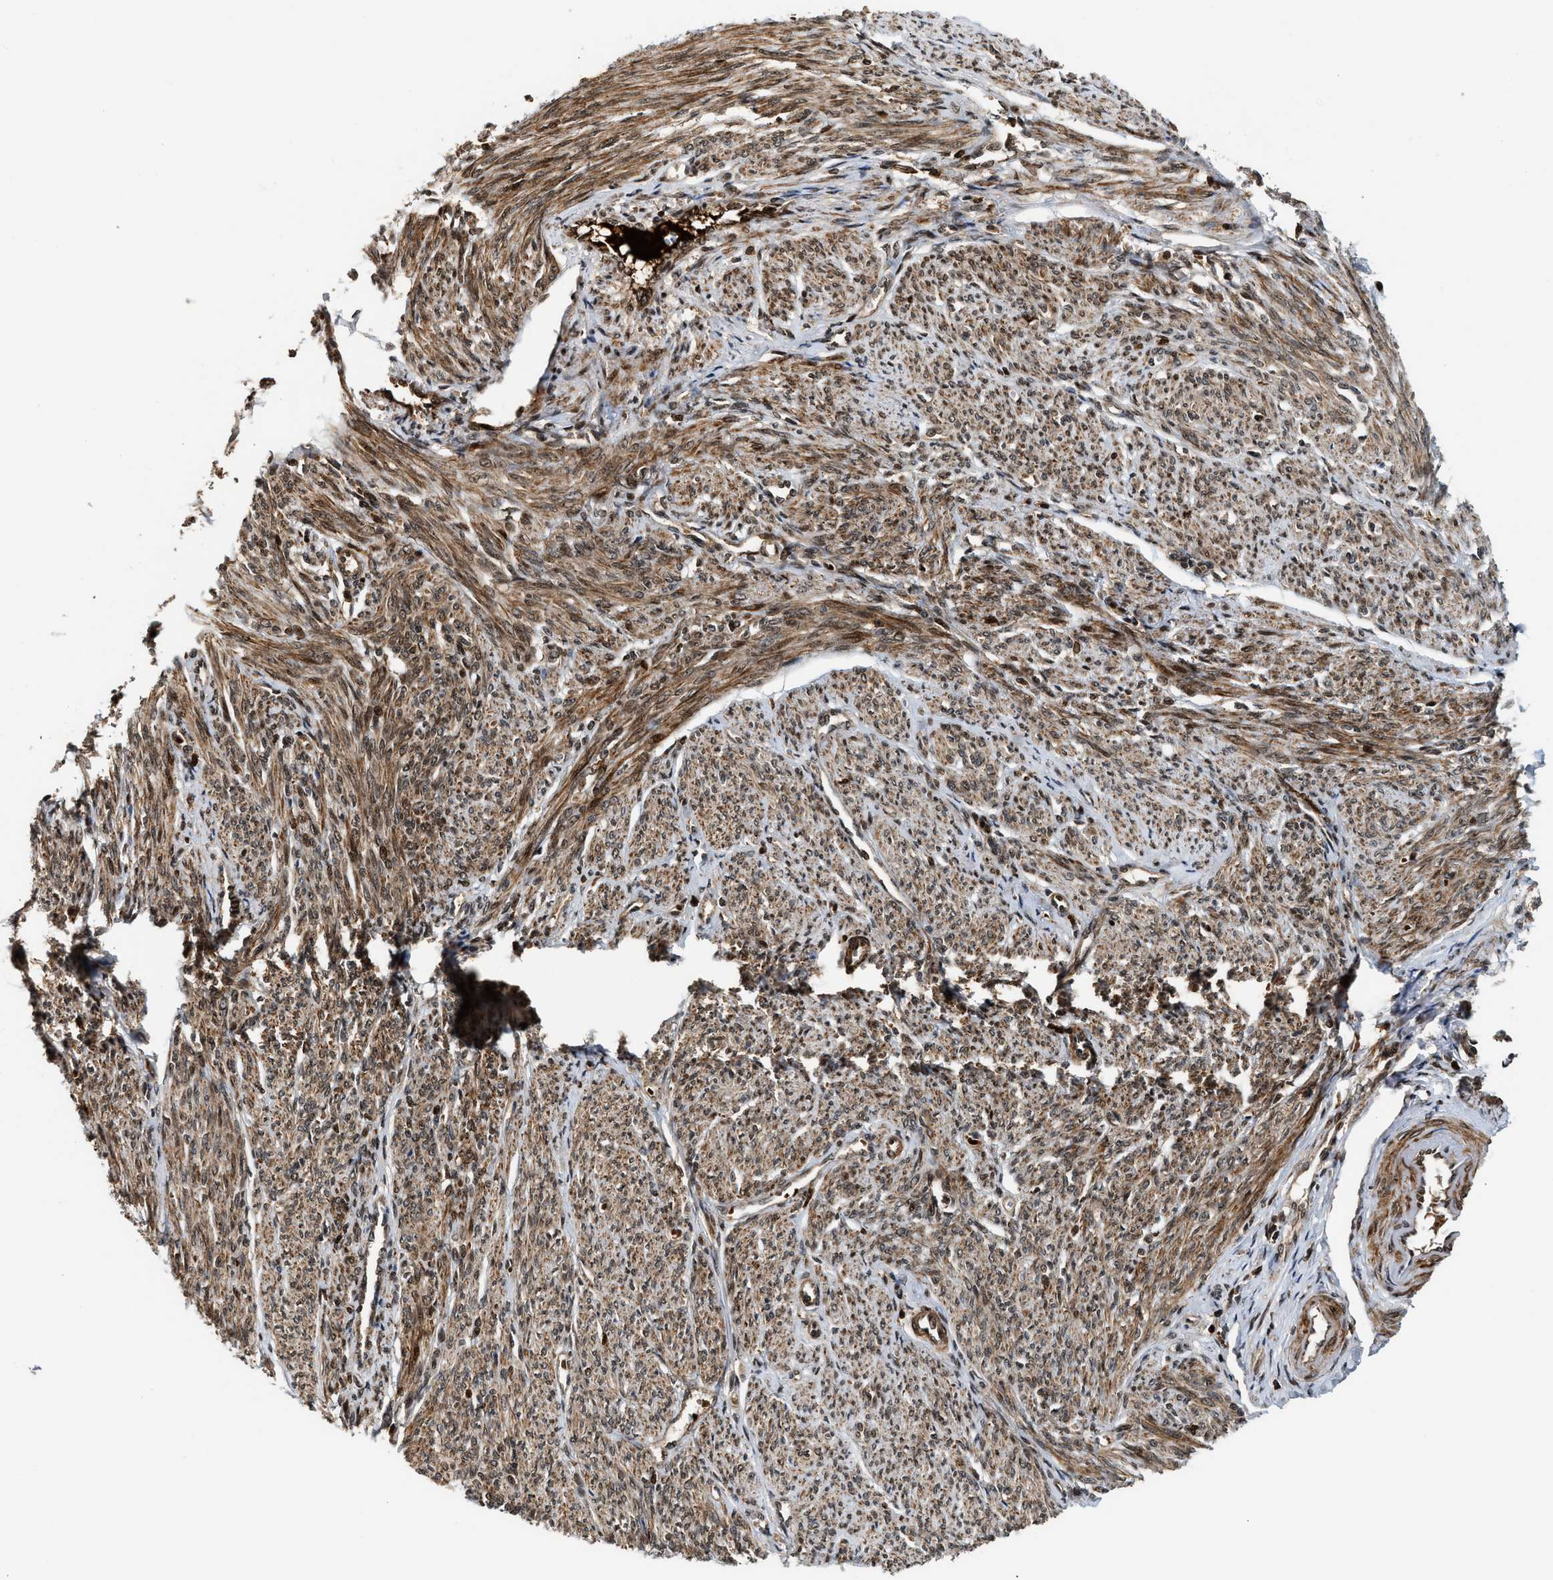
{"staining": {"intensity": "moderate", "quantity": ">75%", "location": "cytoplasmic/membranous,nuclear"}, "tissue": "smooth muscle", "cell_type": "Smooth muscle cells", "image_type": "normal", "snomed": [{"axis": "morphology", "description": "Normal tissue, NOS"}, {"axis": "topography", "description": "Smooth muscle"}], "caption": "The image reveals immunohistochemical staining of benign smooth muscle. There is moderate cytoplasmic/membranous,nuclear staining is identified in about >75% of smooth muscle cells. (brown staining indicates protein expression, while blue staining denotes nuclei).", "gene": "MDM2", "patient": {"sex": "female", "age": 65}}